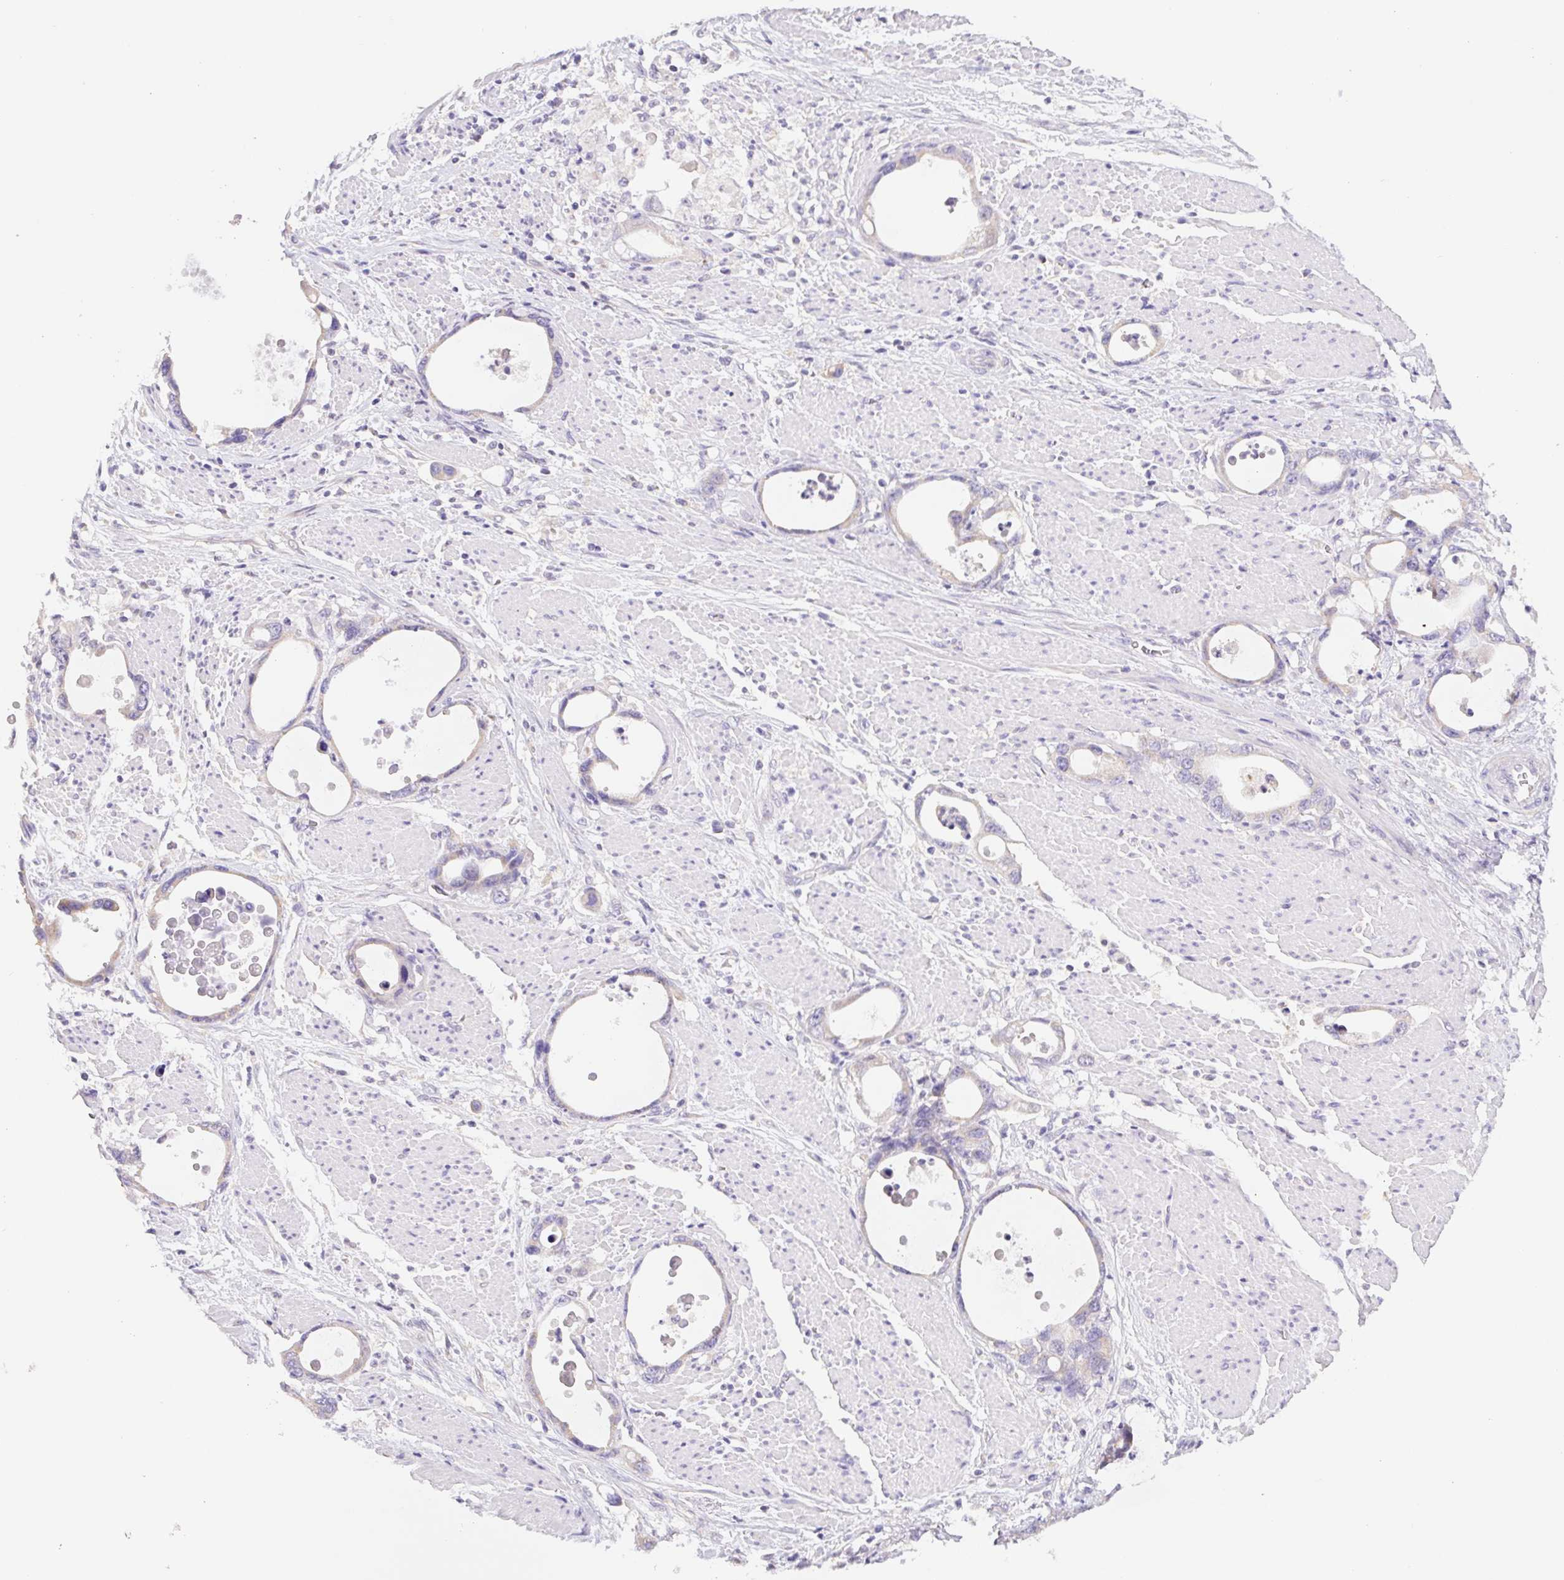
{"staining": {"intensity": "weak", "quantity": "<25%", "location": "cytoplasmic/membranous"}, "tissue": "stomach cancer", "cell_type": "Tumor cells", "image_type": "cancer", "snomed": [{"axis": "morphology", "description": "Adenocarcinoma, NOS"}, {"axis": "topography", "description": "Stomach, upper"}], "caption": "IHC image of neoplastic tissue: stomach cancer (adenocarcinoma) stained with DAB (3,3'-diaminobenzidine) demonstrates no significant protein staining in tumor cells. (DAB (3,3'-diaminobenzidine) IHC, high magnification).", "gene": "FKBP6", "patient": {"sex": "male", "age": 74}}